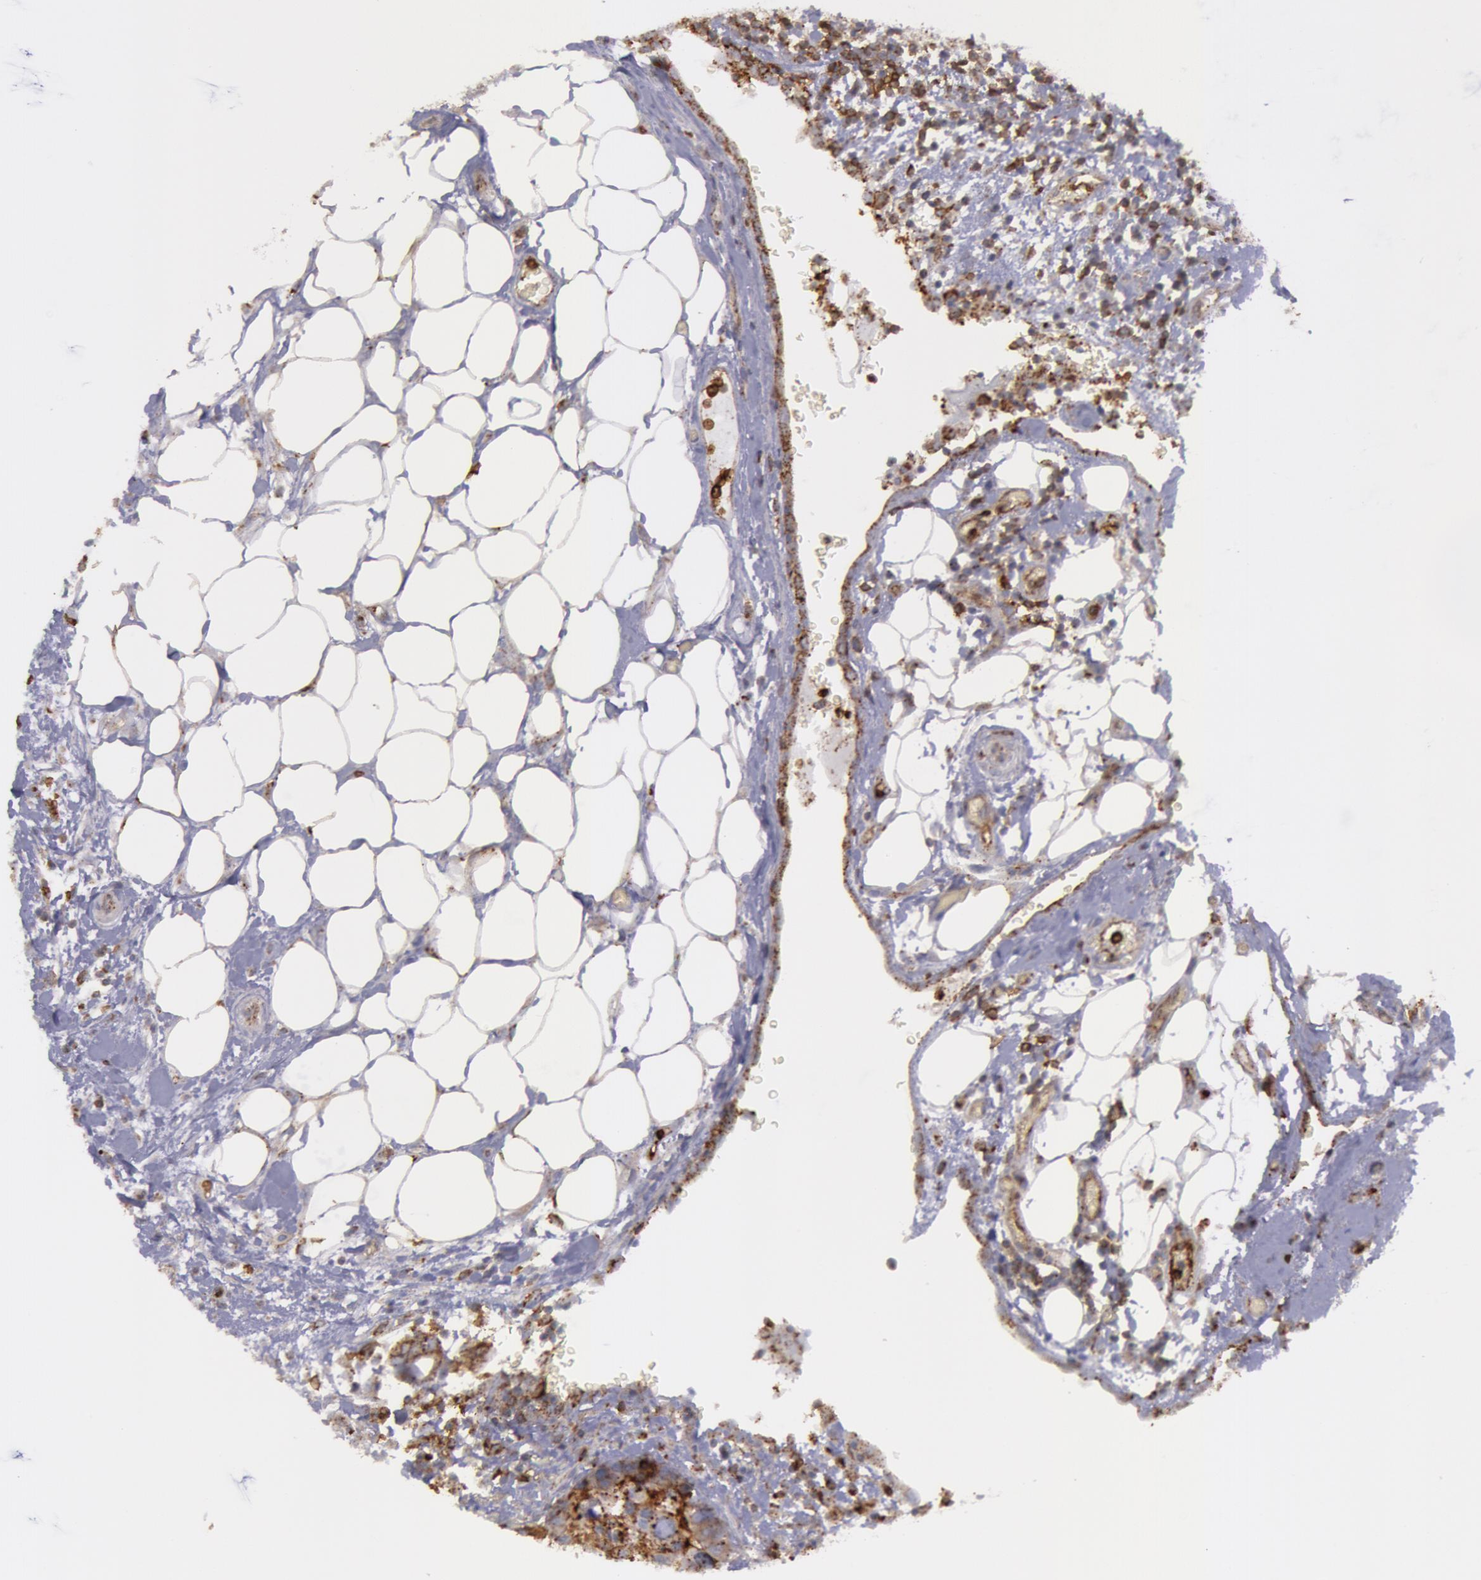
{"staining": {"intensity": "moderate", "quantity": ">75%", "location": "cytoplasmic/membranous"}, "tissue": "colorectal cancer", "cell_type": "Tumor cells", "image_type": "cancer", "snomed": [{"axis": "morphology", "description": "Adenocarcinoma, NOS"}, {"axis": "topography", "description": "Colon"}], "caption": "Immunohistochemistry (IHC) micrograph of neoplastic tissue: human colorectal adenocarcinoma stained using immunohistochemistry demonstrates medium levels of moderate protein expression localized specifically in the cytoplasmic/membranous of tumor cells, appearing as a cytoplasmic/membranous brown color.", "gene": "FLOT2", "patient": {"sex": "male", "age": 82}}